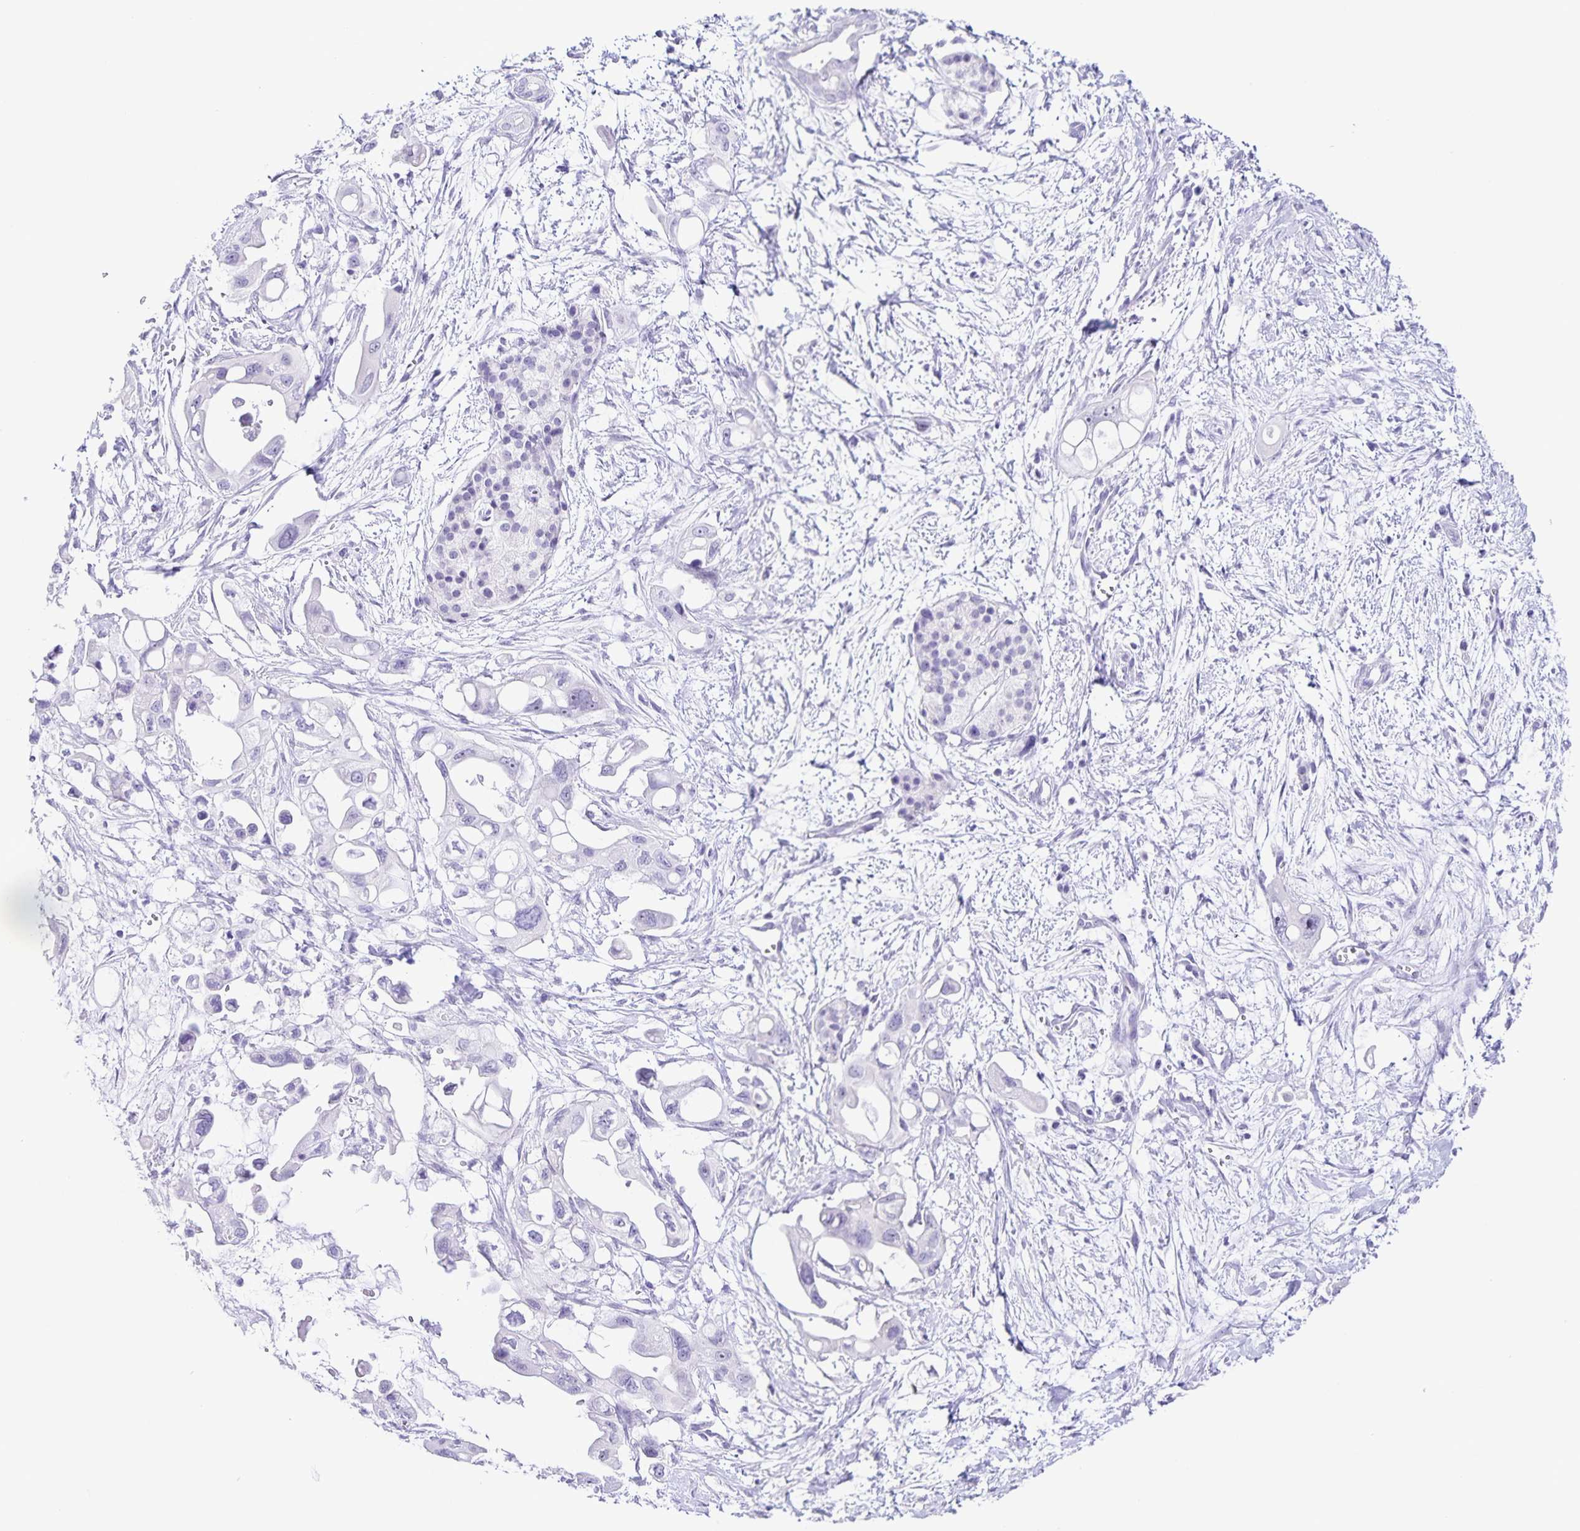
{"staining": {"intensity": "moderate", "quantity": "<25%", "location": "nuclear"}, "tissue": "pancreatic cancer", "cell_type": "Tumor cells", "image_type": "cancer", "snomed": [{"axis": "morphology", "description": "Adenocarcinoma, NOS"}, {"axis": "topography", "description": "Pancreas"}], "caption": "Brown immunohistochemical staining in human pancreatic cancer reveals moderate nuclear expression in approximately <25% of tumor cells. Using DAB (brown) and hematoxylin (blue) stains, captured at high magnification using brightfield microscopy.", "gene": "FAM170A", "patient": {"sex": "male", "age": 61}}